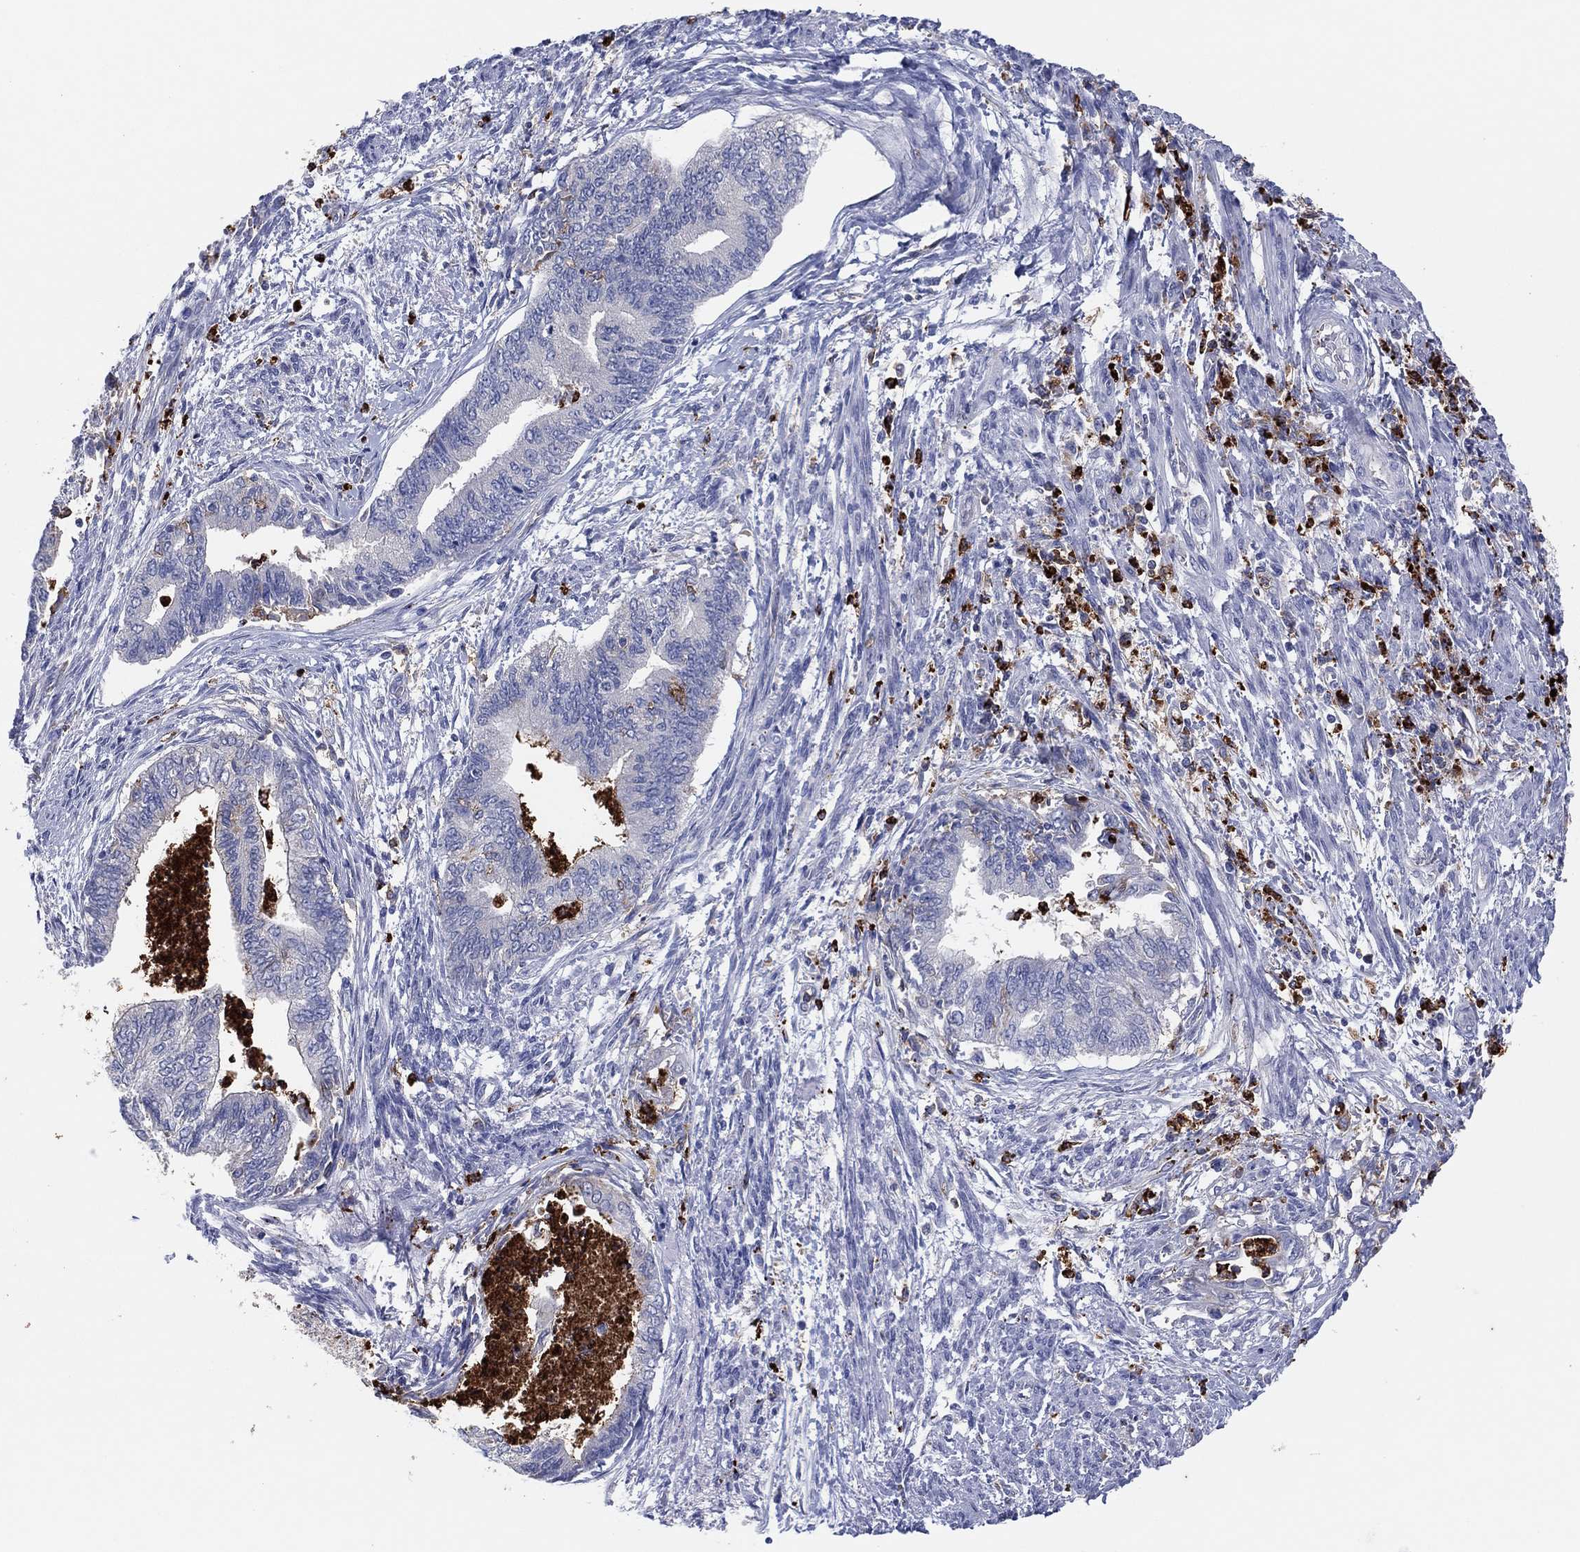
{"staining": {"intensity": "negative", "quantity": "none", "location": "none"}, "tissue": "endometrial cancer", "cell_type": "Tumor cells", "image_type": "cancer", "snomed": [{"axis": "morphology", "description": "Adenocarcinoma, NOS"}, {"axis": "topography", "description": "Endometrium"}], "caption": "A histopathology image of human endometrial cancer (adenocarcinoma) is negative for staining in tumor cells.", "gene": "PLAC8", "patient": {"sex": "female", "age": 65}}